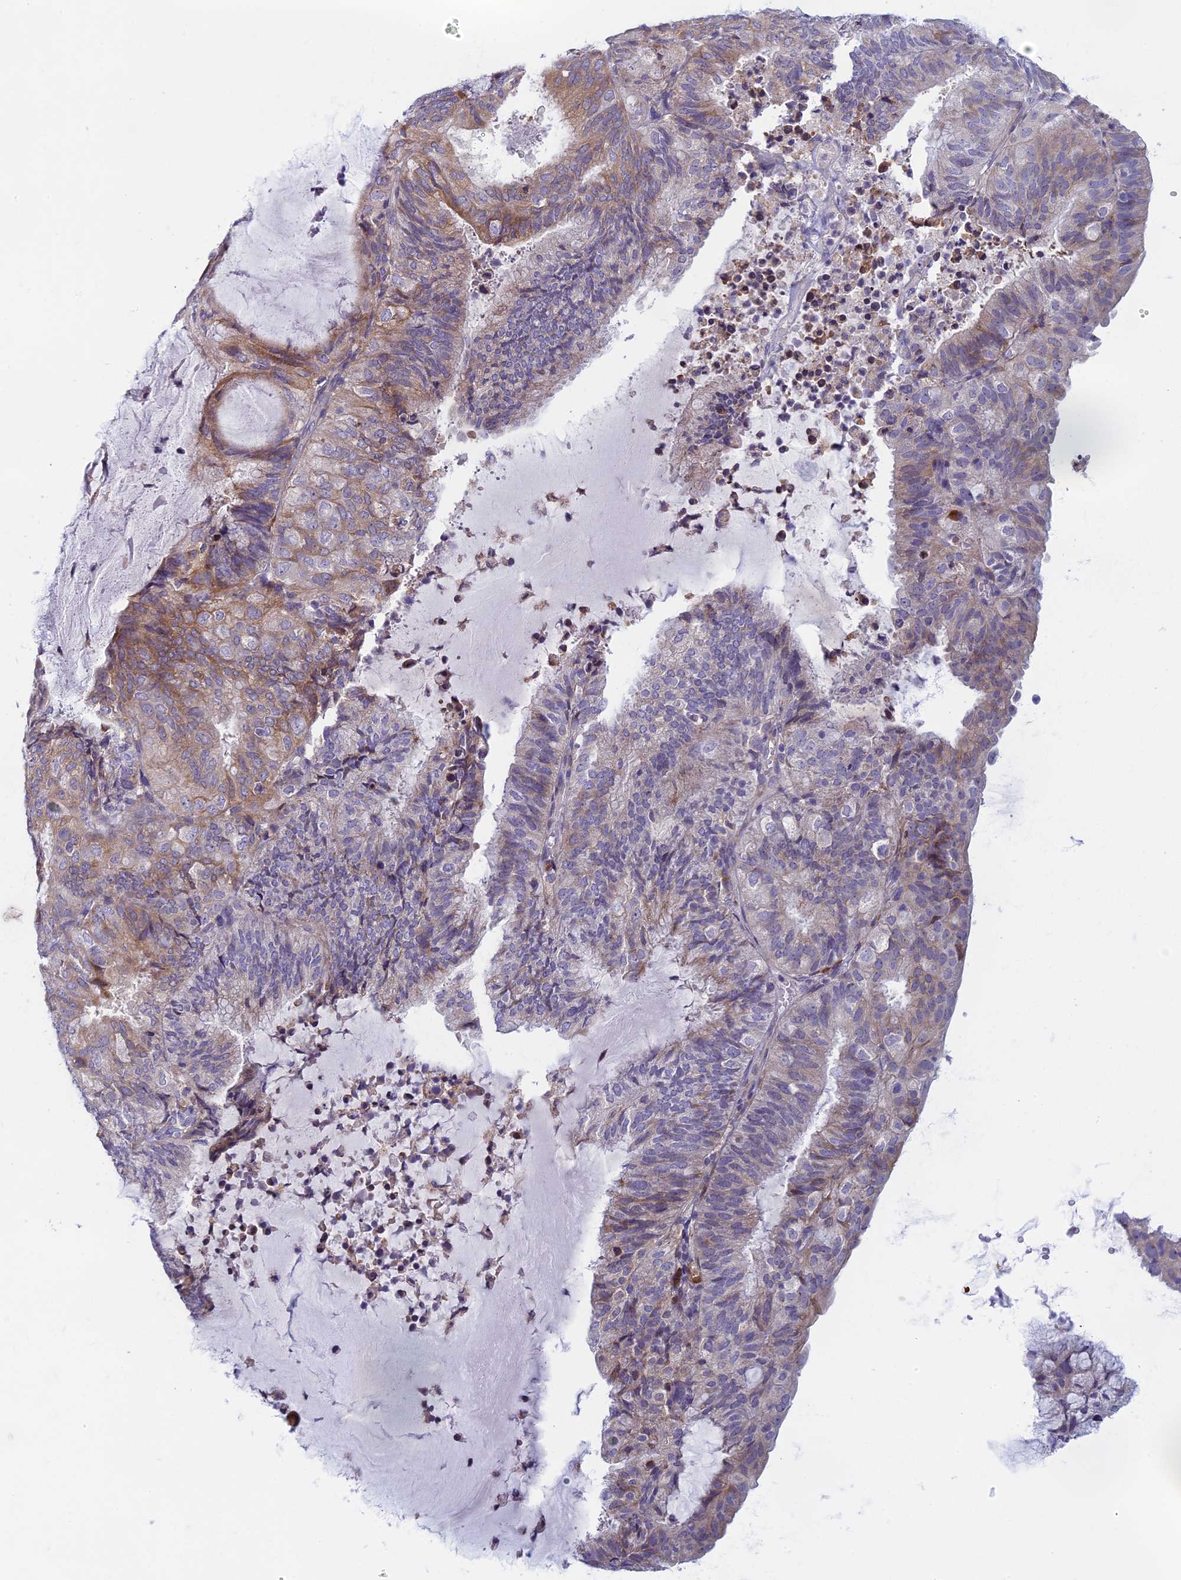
{"staining": {"intensity": "weak", "quantity": "<25%", "location": "cytoplasmic/membranous"}, "tissue": "endometrial cancer", "cell_type": "Tumor cells", "image_type": "cancer", "snomed": [{"axis": "morphology", "description": "Adenocarcinoma, NOS"}, {"axis": "topography", "description": "Endometrium"}], "caption": "Immunohistochemistry micrograph of neoplastic tissue: endometrial cancer stained with DAB exhibits no significant protein positivity in tumor cells.", "gene": "DDX51", "patient": {"sex": "female", "age": 81}}